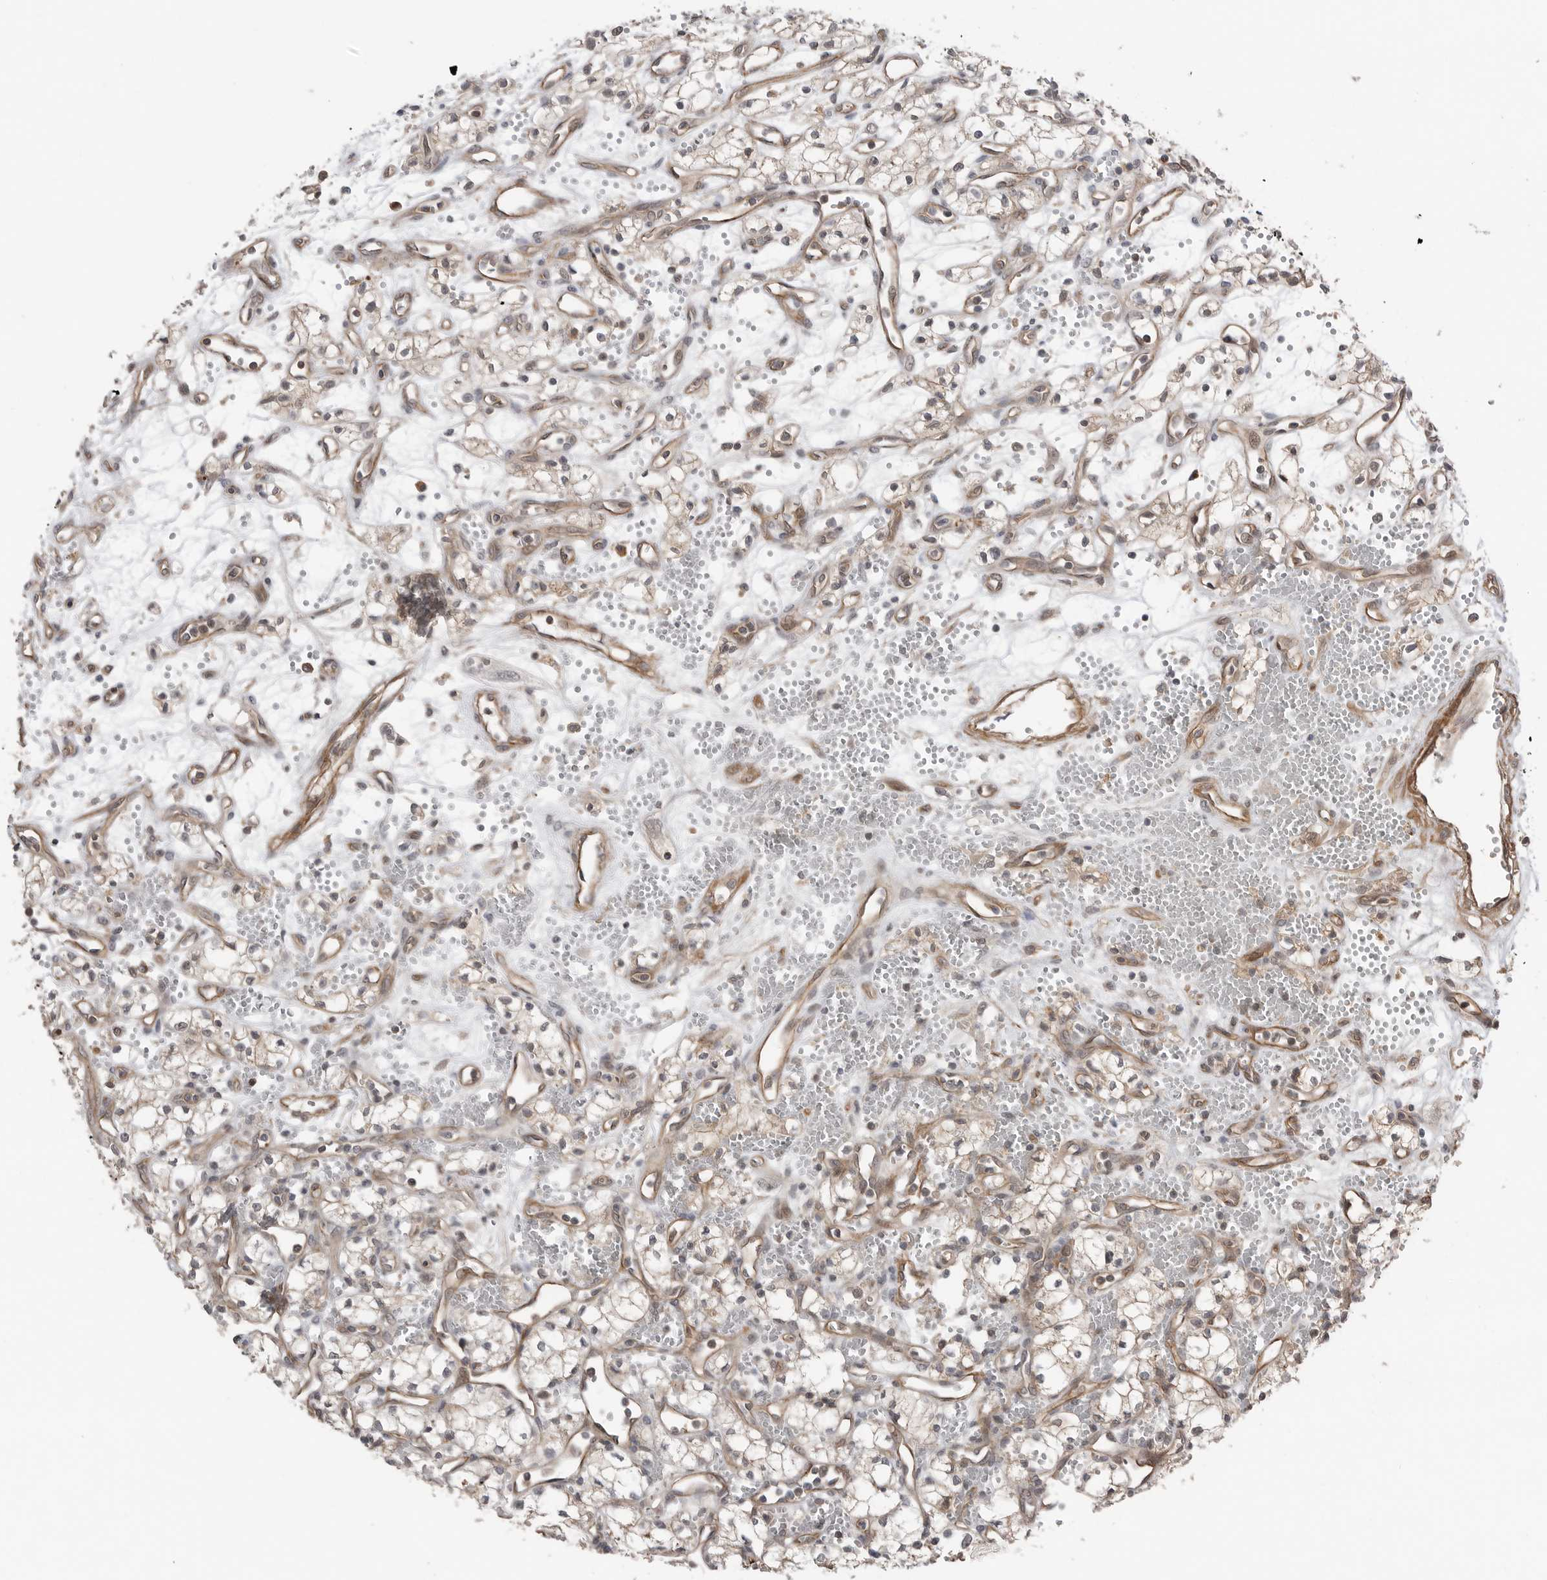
{"staining": {"intensity": "negative", "quantity": "none", "location": "none"}, "tissue": "renal cancer", "cell_type": "Tumor cells", "image_type": "cancer", "snomed": [{"axis": "morphology", "description": "Adenocarcinoma, NOS"}, {"axis": "topography", "description": "Kidney"}], "caption": "Immunohistochemical staining of adenocarcinoma (renal) reveals no significant expression in tumor cells.", "gene": "PEAK1", "patient": {"sex": "male", "age": 59}}